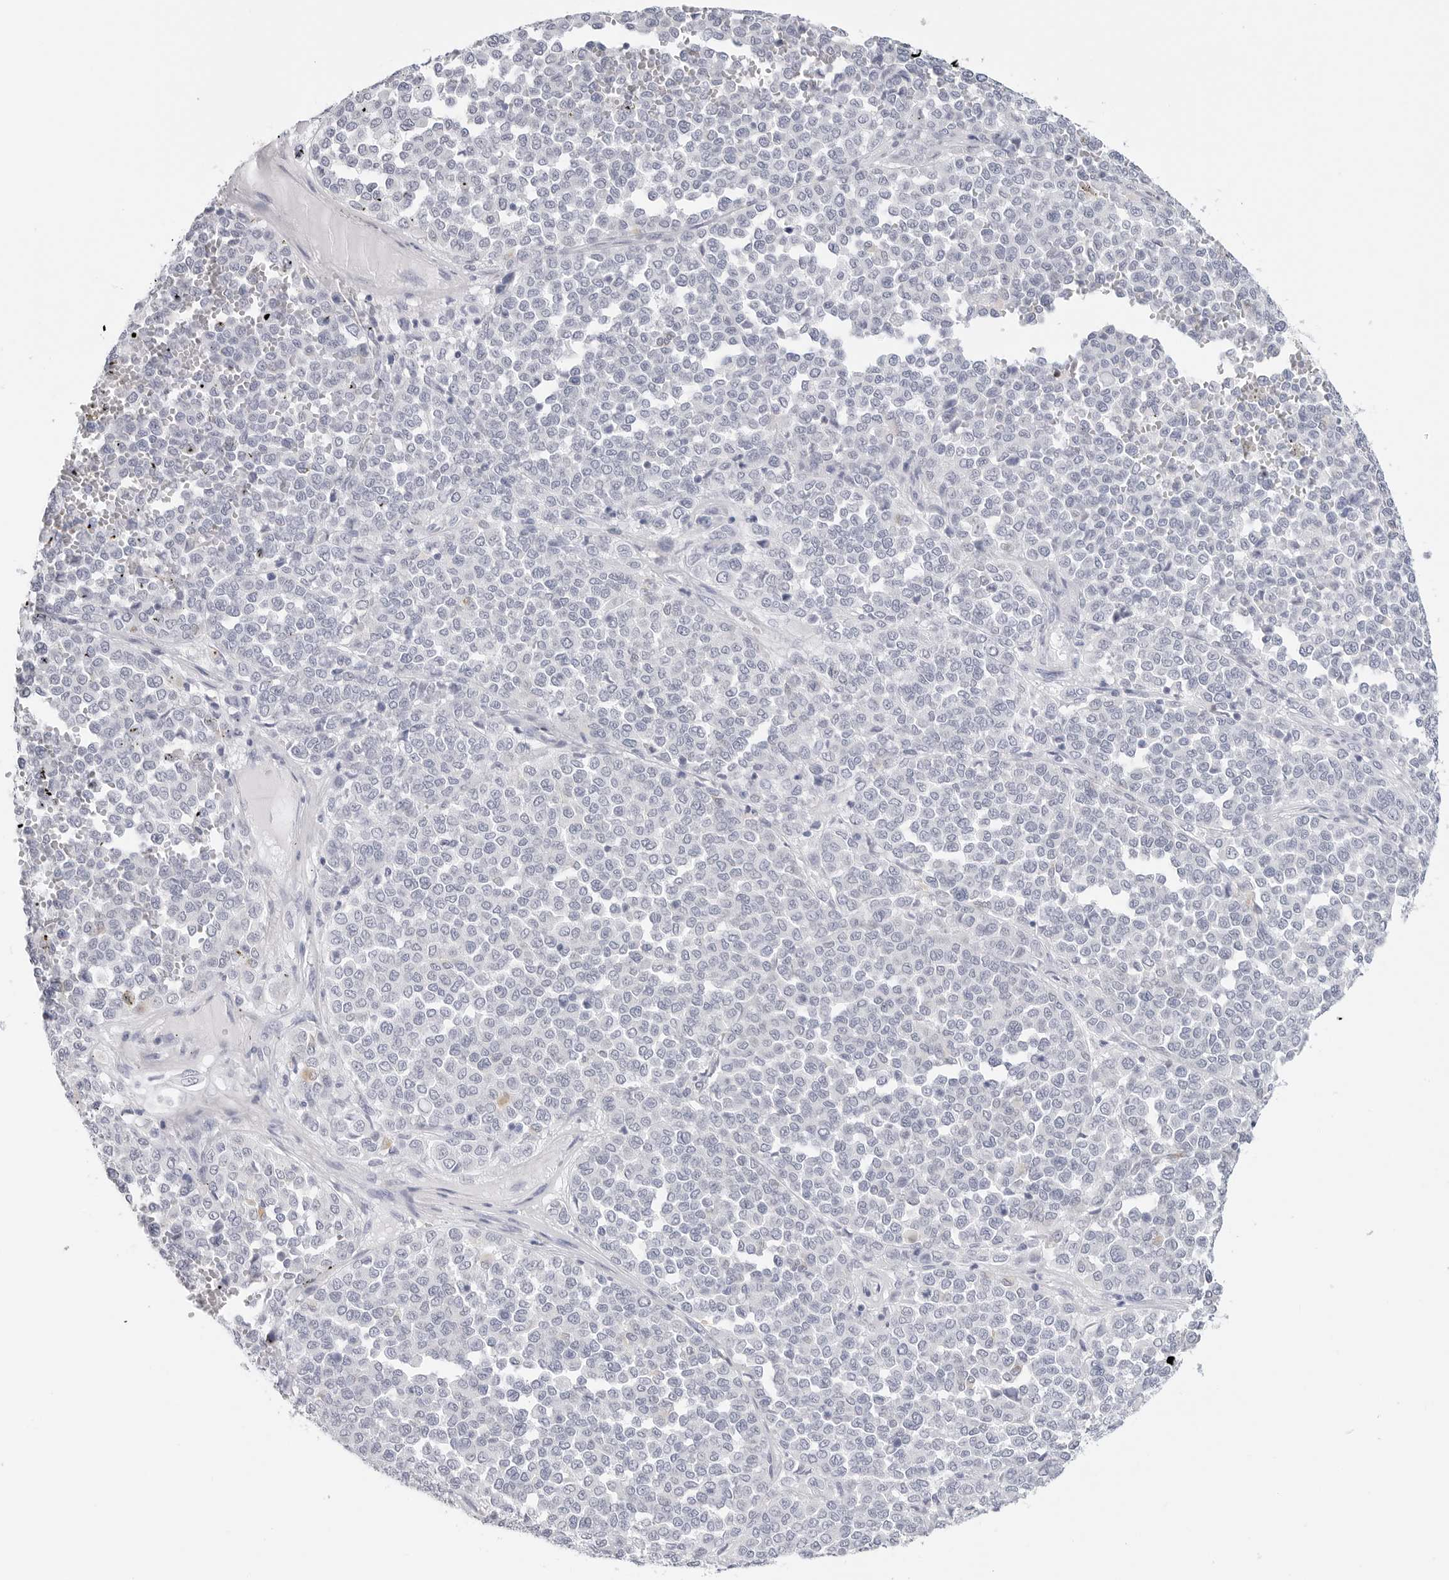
{"staining": {"intensity": "negative", "quantity": "none", "location": "none"}, "tissue": "melanoma", "cell_type": "Tumor cells", "image_type": "cancer", "snomed": [{"axis": "morphology", "description": "Malignant melanoma, Metastatic site"}, {"axis": "topography", "description": "Pancreas"}], "caption": "There is no significant positivity in tumor cells of malignant melanoma (metastatic site). (IHC, brightfield microscopy, high magnification).", "gene": "HSPB7", "patient": {"sex": "female", "age": 30}}